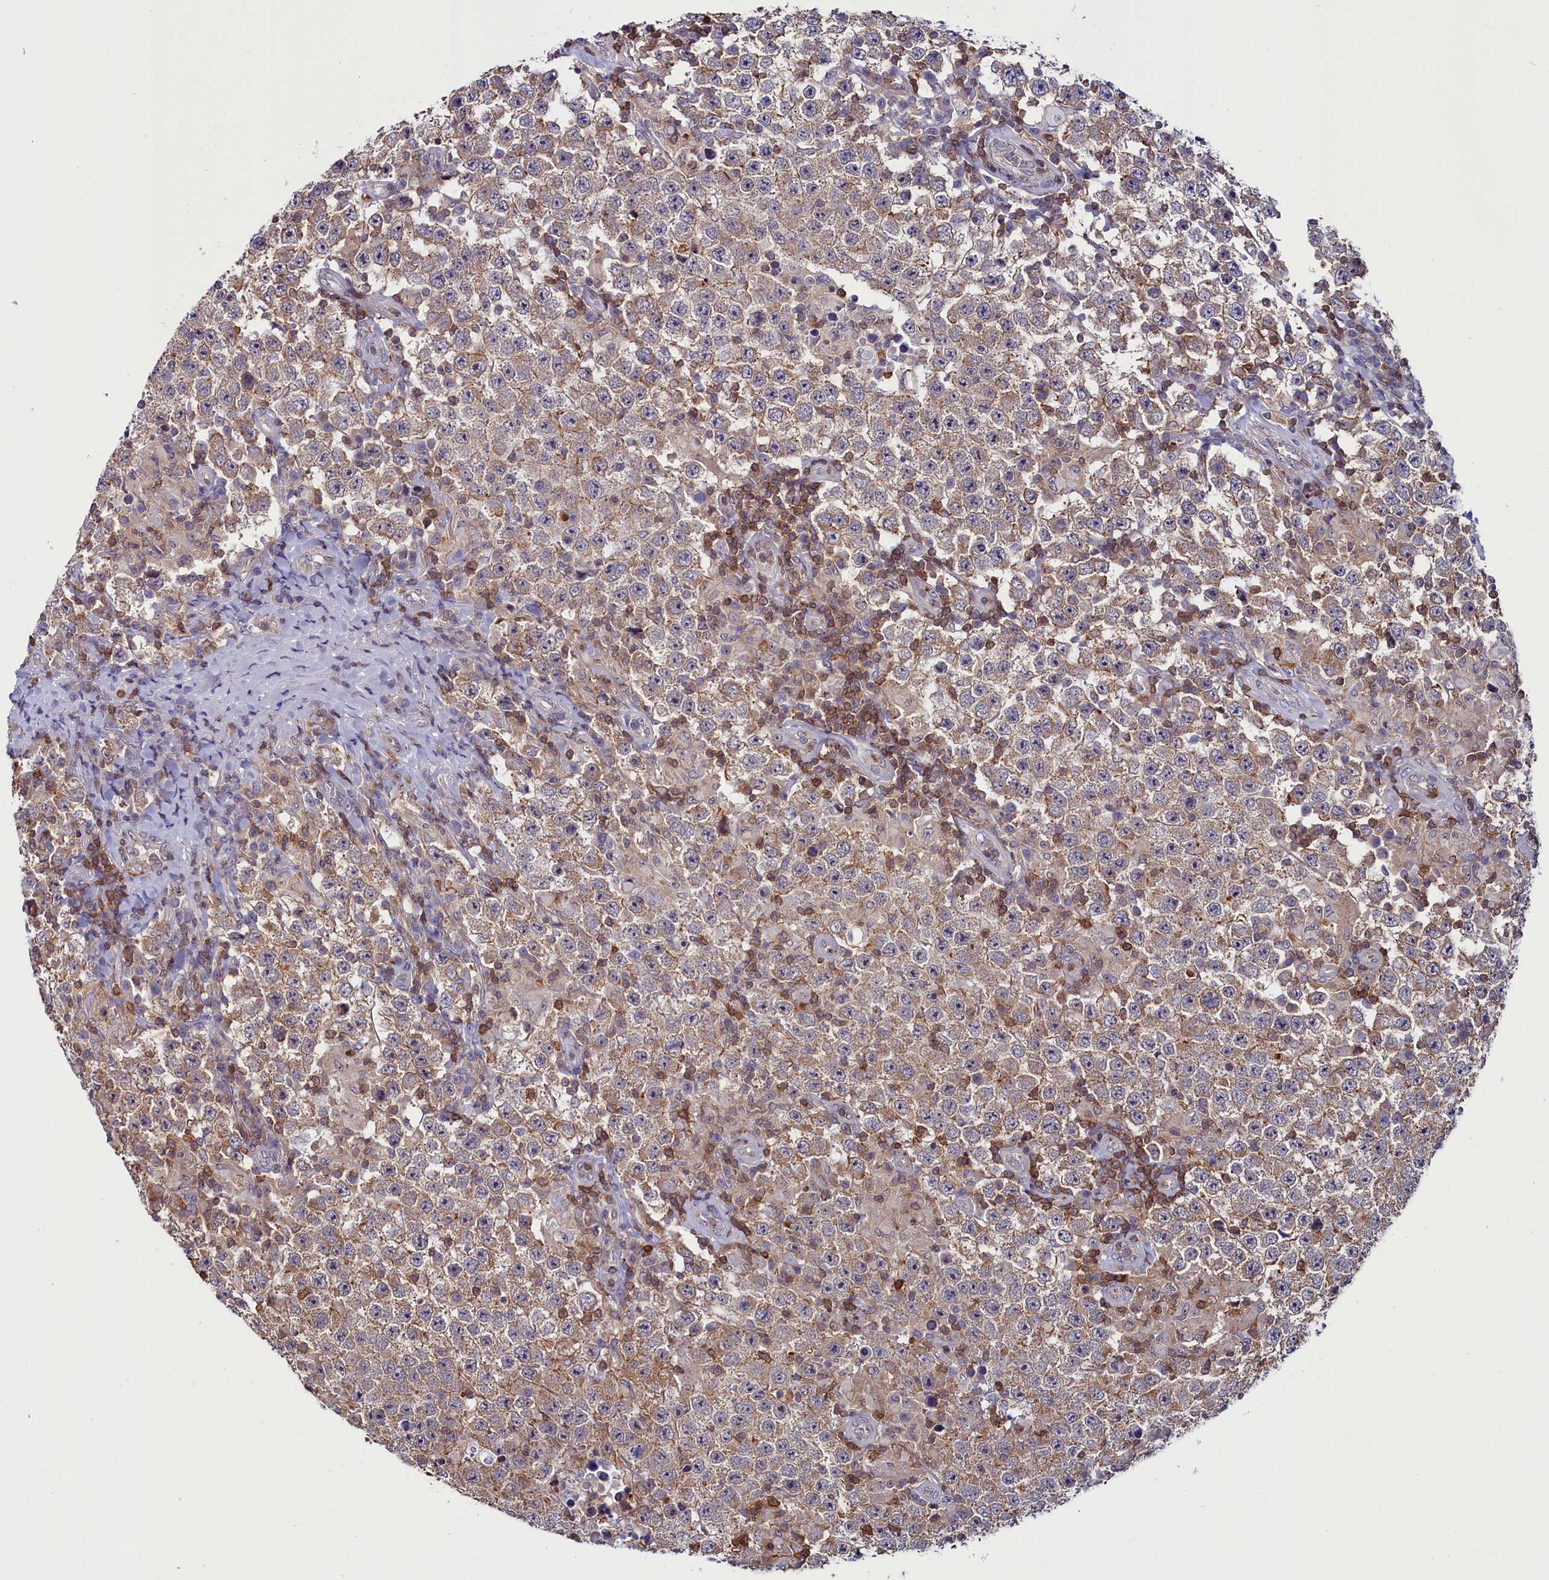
{"staining": {"intensity": "weak", "quantity": ">75%", "location": "cytoplasmic/membranous"}, "tissue": "testis cancer", "cell_type": "Tumor cells", "image_type": "cancer", "snomed": [{"axis": "morphology", "description": "Normal tissue, NOS"}, {"axis": "morphology", "description": "Urothelial carcinoma, High grade"}, {"axis": "morphology", "description": "Seminoma, NOS"}, {"axis": "morphology", "description": "Carcinoma, Embryonal, NOS"}, {"axis": "topography", "description": "Urinary bladder"}, {"axis": "topography", "description": "Testis"}], "caption": "Brown immunohistochemical staining in human high-grade urothelial carcinoma (testis) demonstrates weak cytoplasmic/membranous expression in about >75% of tumor cells.", "gene": "CIAPIN1", "patient": {"sex": "male", "age": 41}}